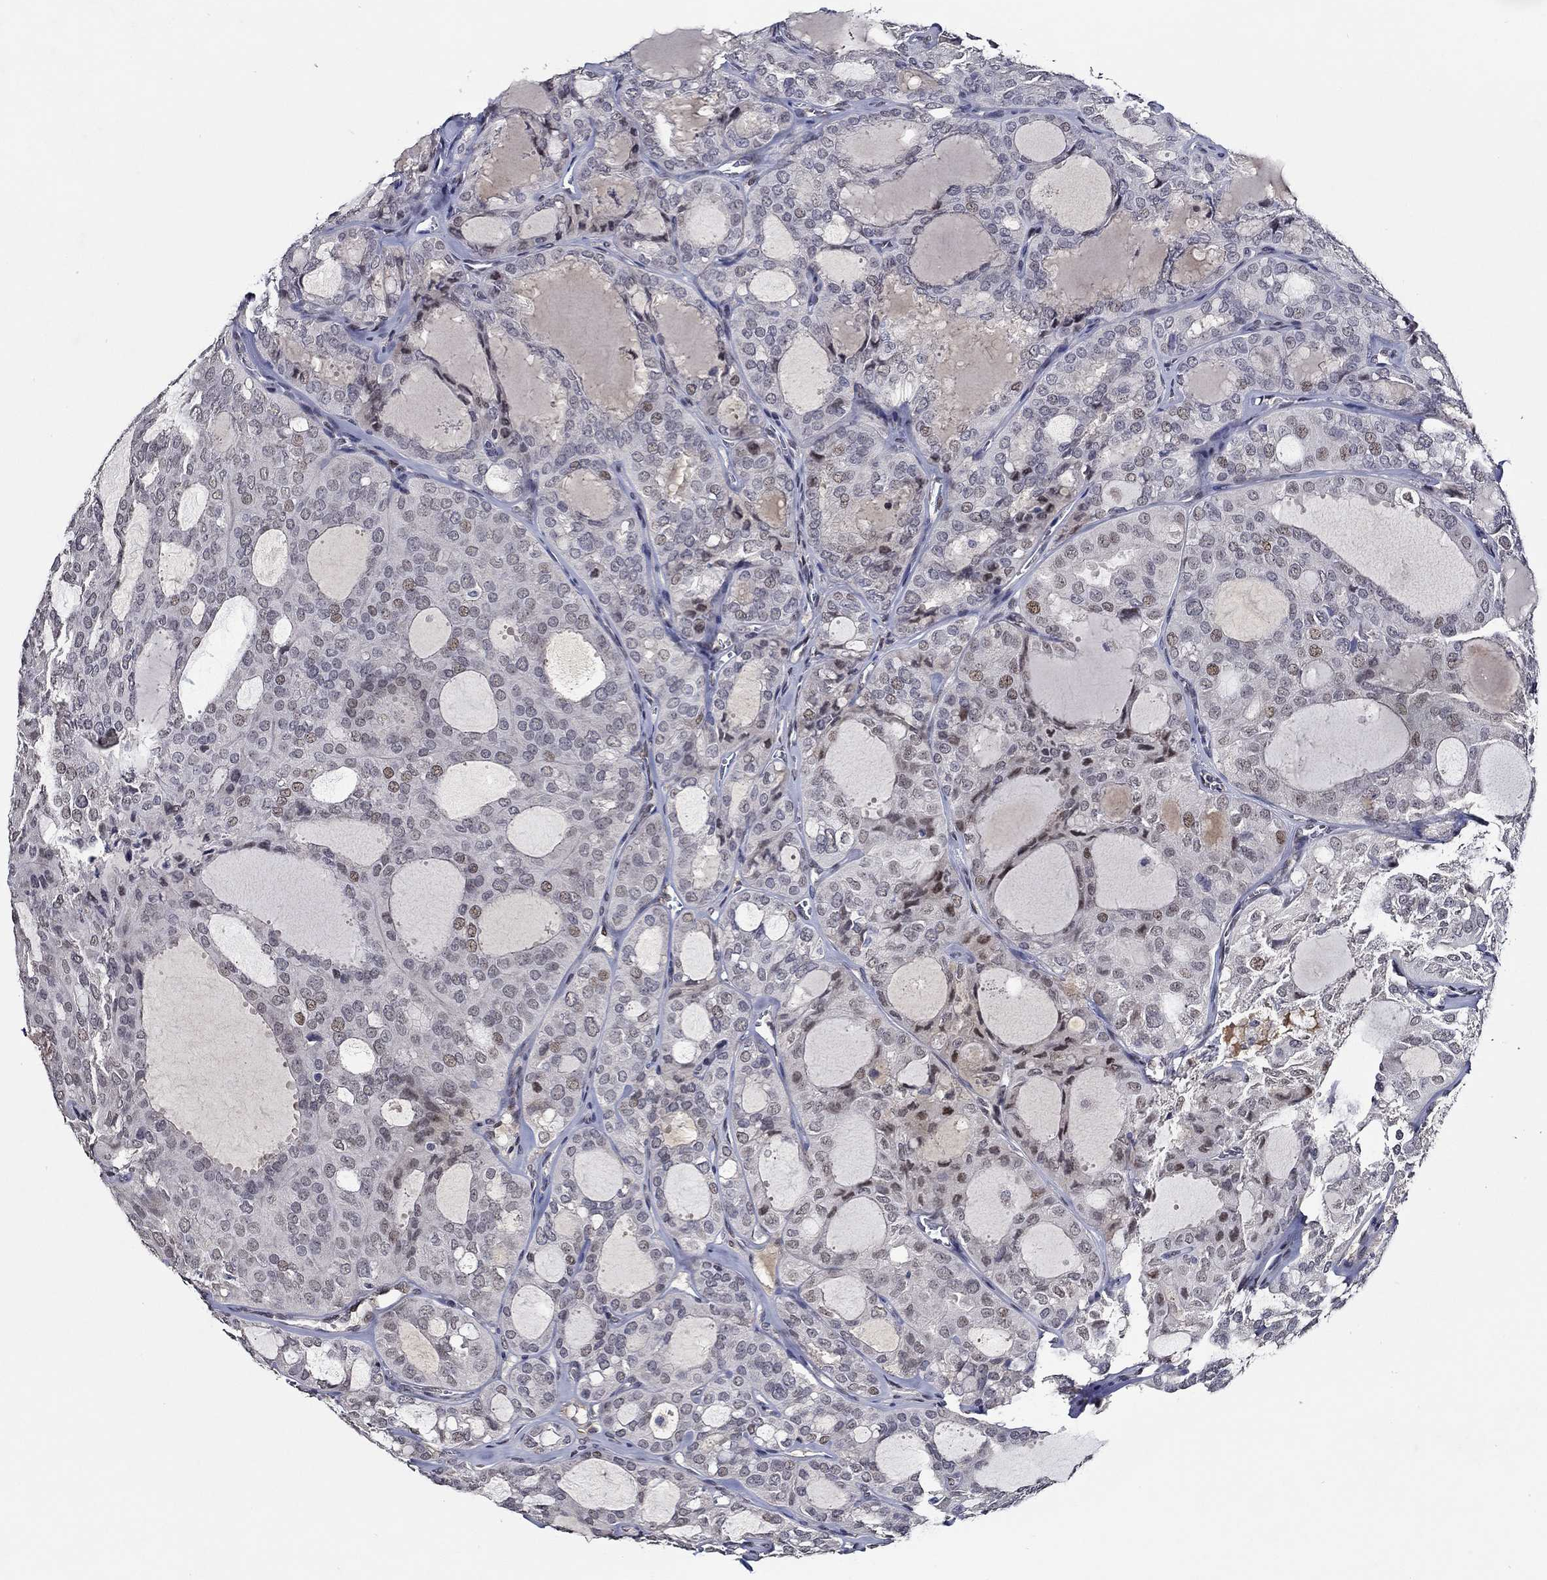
{"staining": {"intensity": "moderate", "quantity": "<25%", "location": "nuclear"}, "tissue": "thyroid cancer", "cell_type": "Tumor cells", "image_type": "cancer", "snomed": [{"axis": "morphology", "description": "Follicular adenoma carcinoma, NOS"}, {"axis": "topography", "description": "Thyroid gland"}], "caption": "Tumor cells demonstrate low levels of moderate nuclear staining in approximately <25% of cells in thyroid cancer (follicular adenoma carcinoma). (IHC, brightfield microscopy, high magnification).", "gene": "GATA2", "patient": {"sex": "male", "age": 75}}